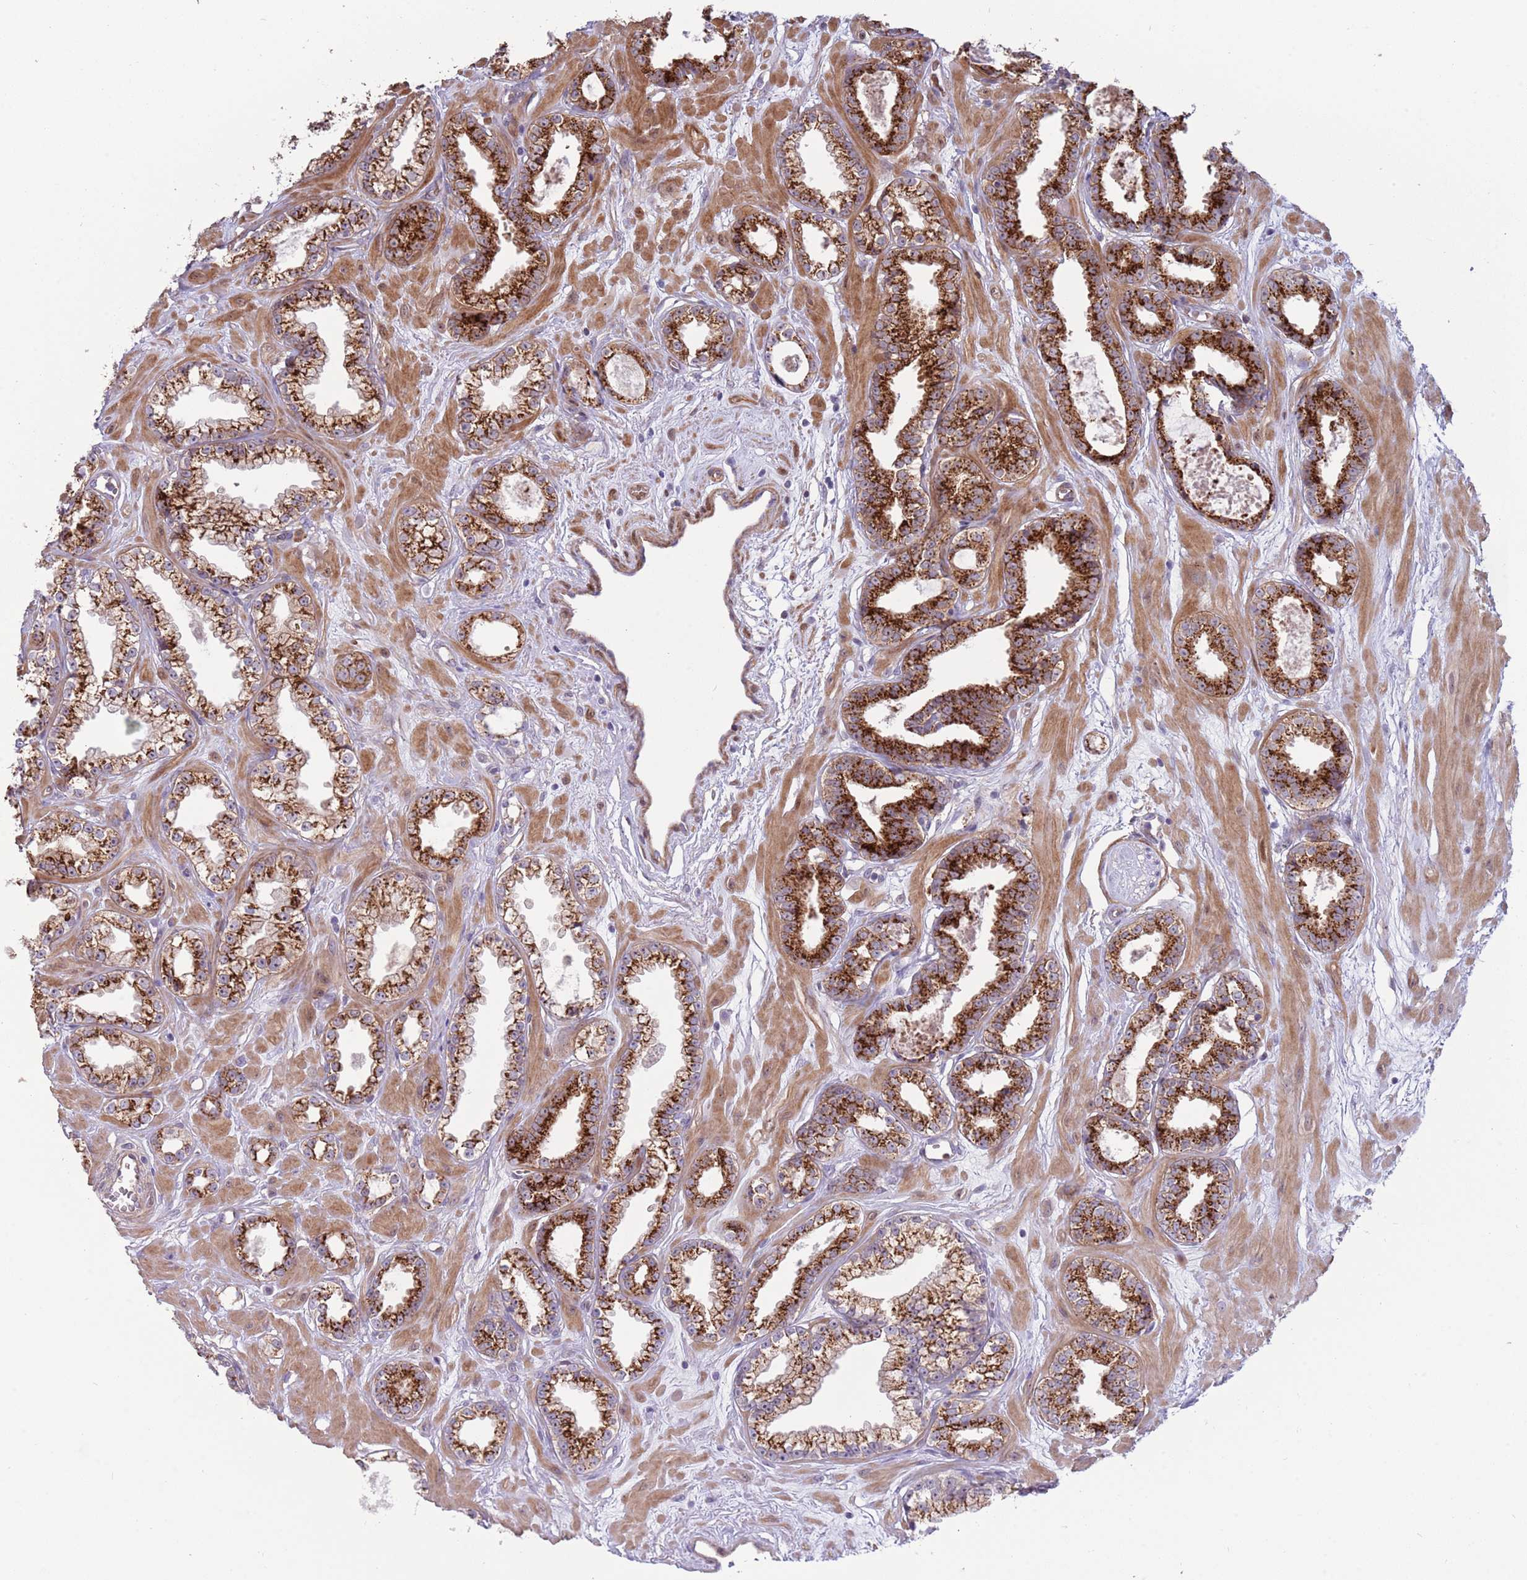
{"staining": {"intensity": "strong", "quantity": ">75%", "location": "cytoplasmic/membranous"}, "tissue": "prostate cancer", "cell_type": "Tumor cells", "image_type": "cancer", "snomed": [{"axis": "morphology", "description": "Adenocarcinoma, Low grade"}, {"axis": "topography", "description": "Prostate"}], "caption": "Approximately >75% of tumor cells in human low-grade adenocarcinoma (prostate) exhibit strong cytoplasmic/membranous protein staining as visualized by brown immunohistochemical staining.", "gene": "ITGB6", "patient": {"sex": "male", "age": 60}}